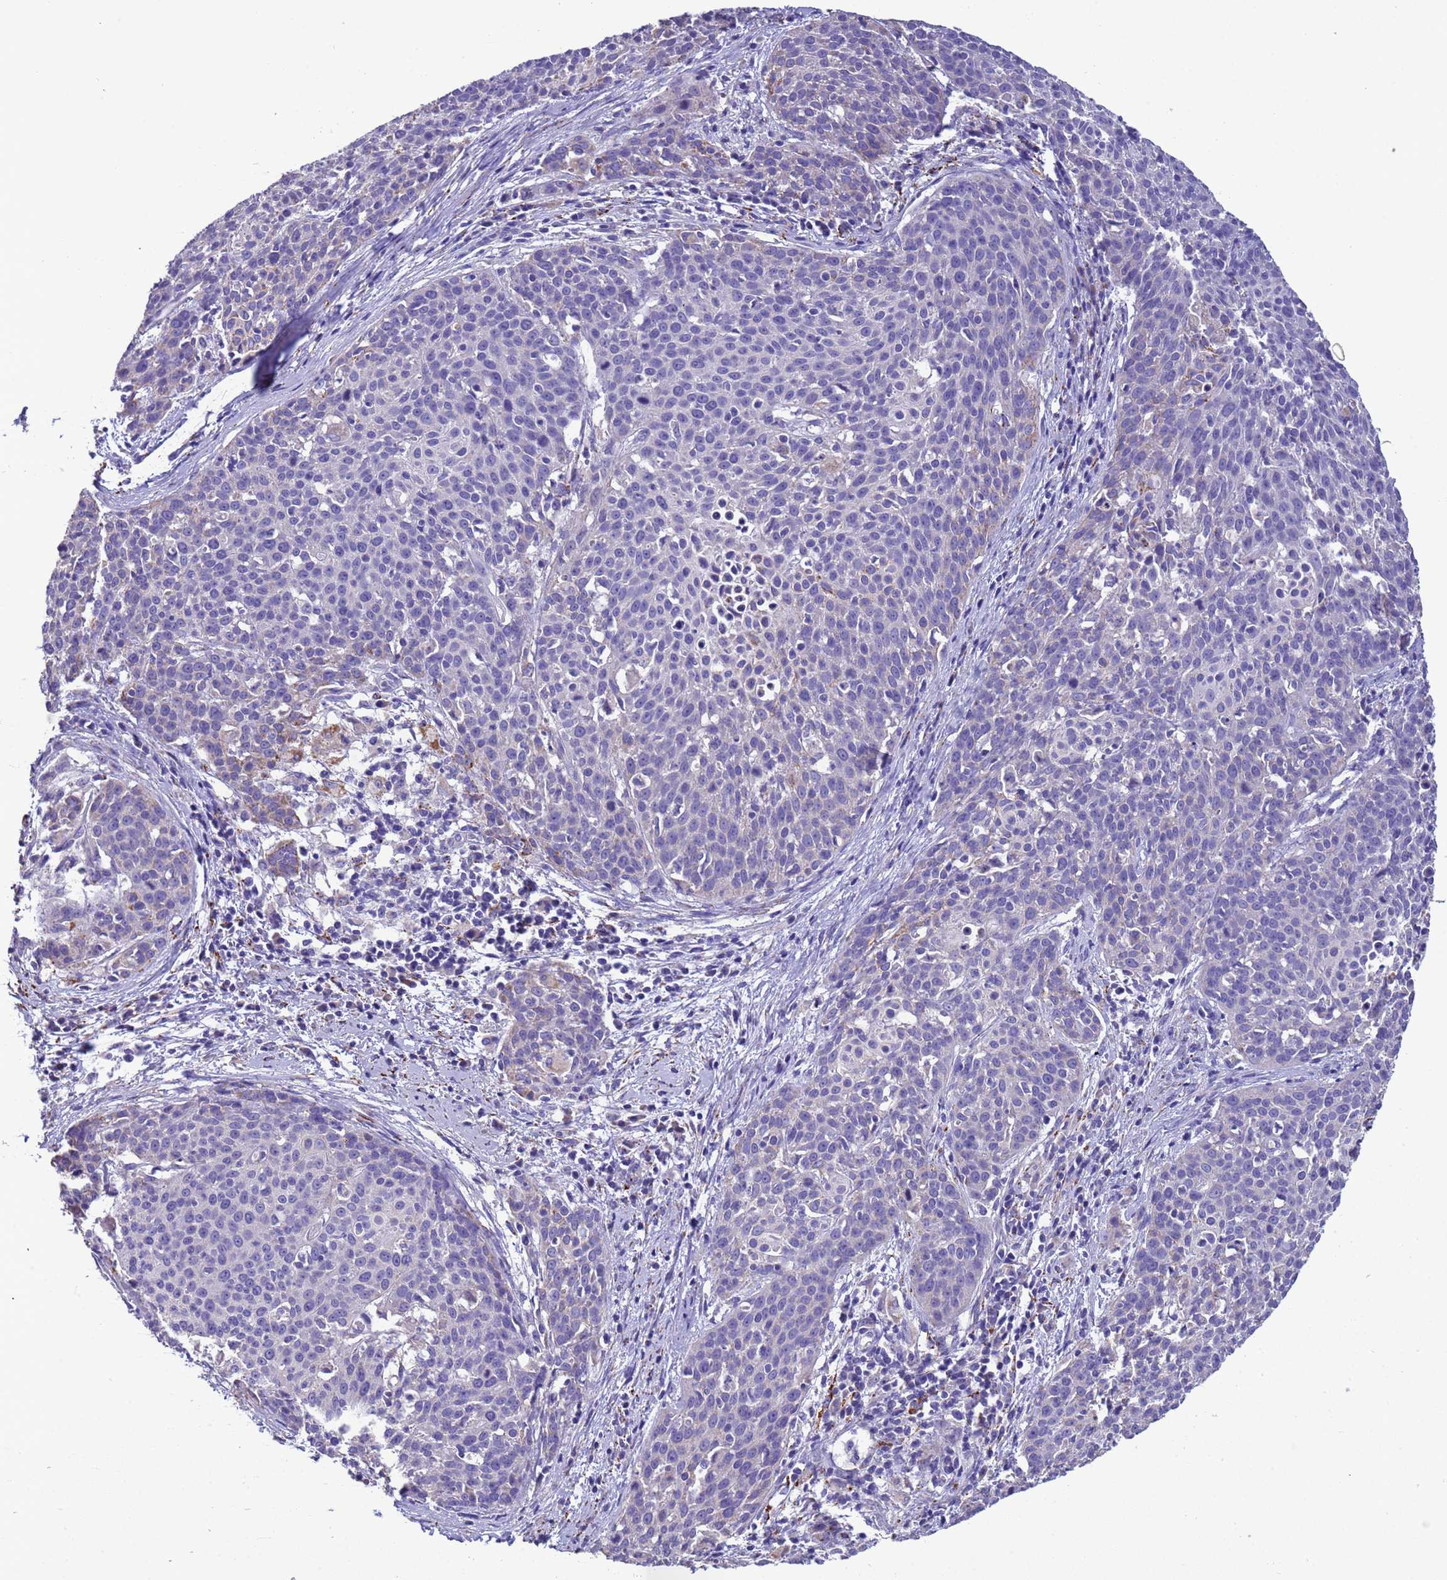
{"staining": {"intensity": "negative", "quantity": "none", "location": "none"}, "tissue": "cervical cancer", "cell_type": "Tumor cells", "image_type": "cancer", "snomed": [{"axis": "morphology", "description": "Squamous cell carcinoma, NOS"}, {"axis": "topography", "description": "Cervix"}], "caption": "Tumor cells are negative for brown protein staining in cervical cancer.", "gene": "SLC24A3", "patient": {"sex": "female", "age": 38}}